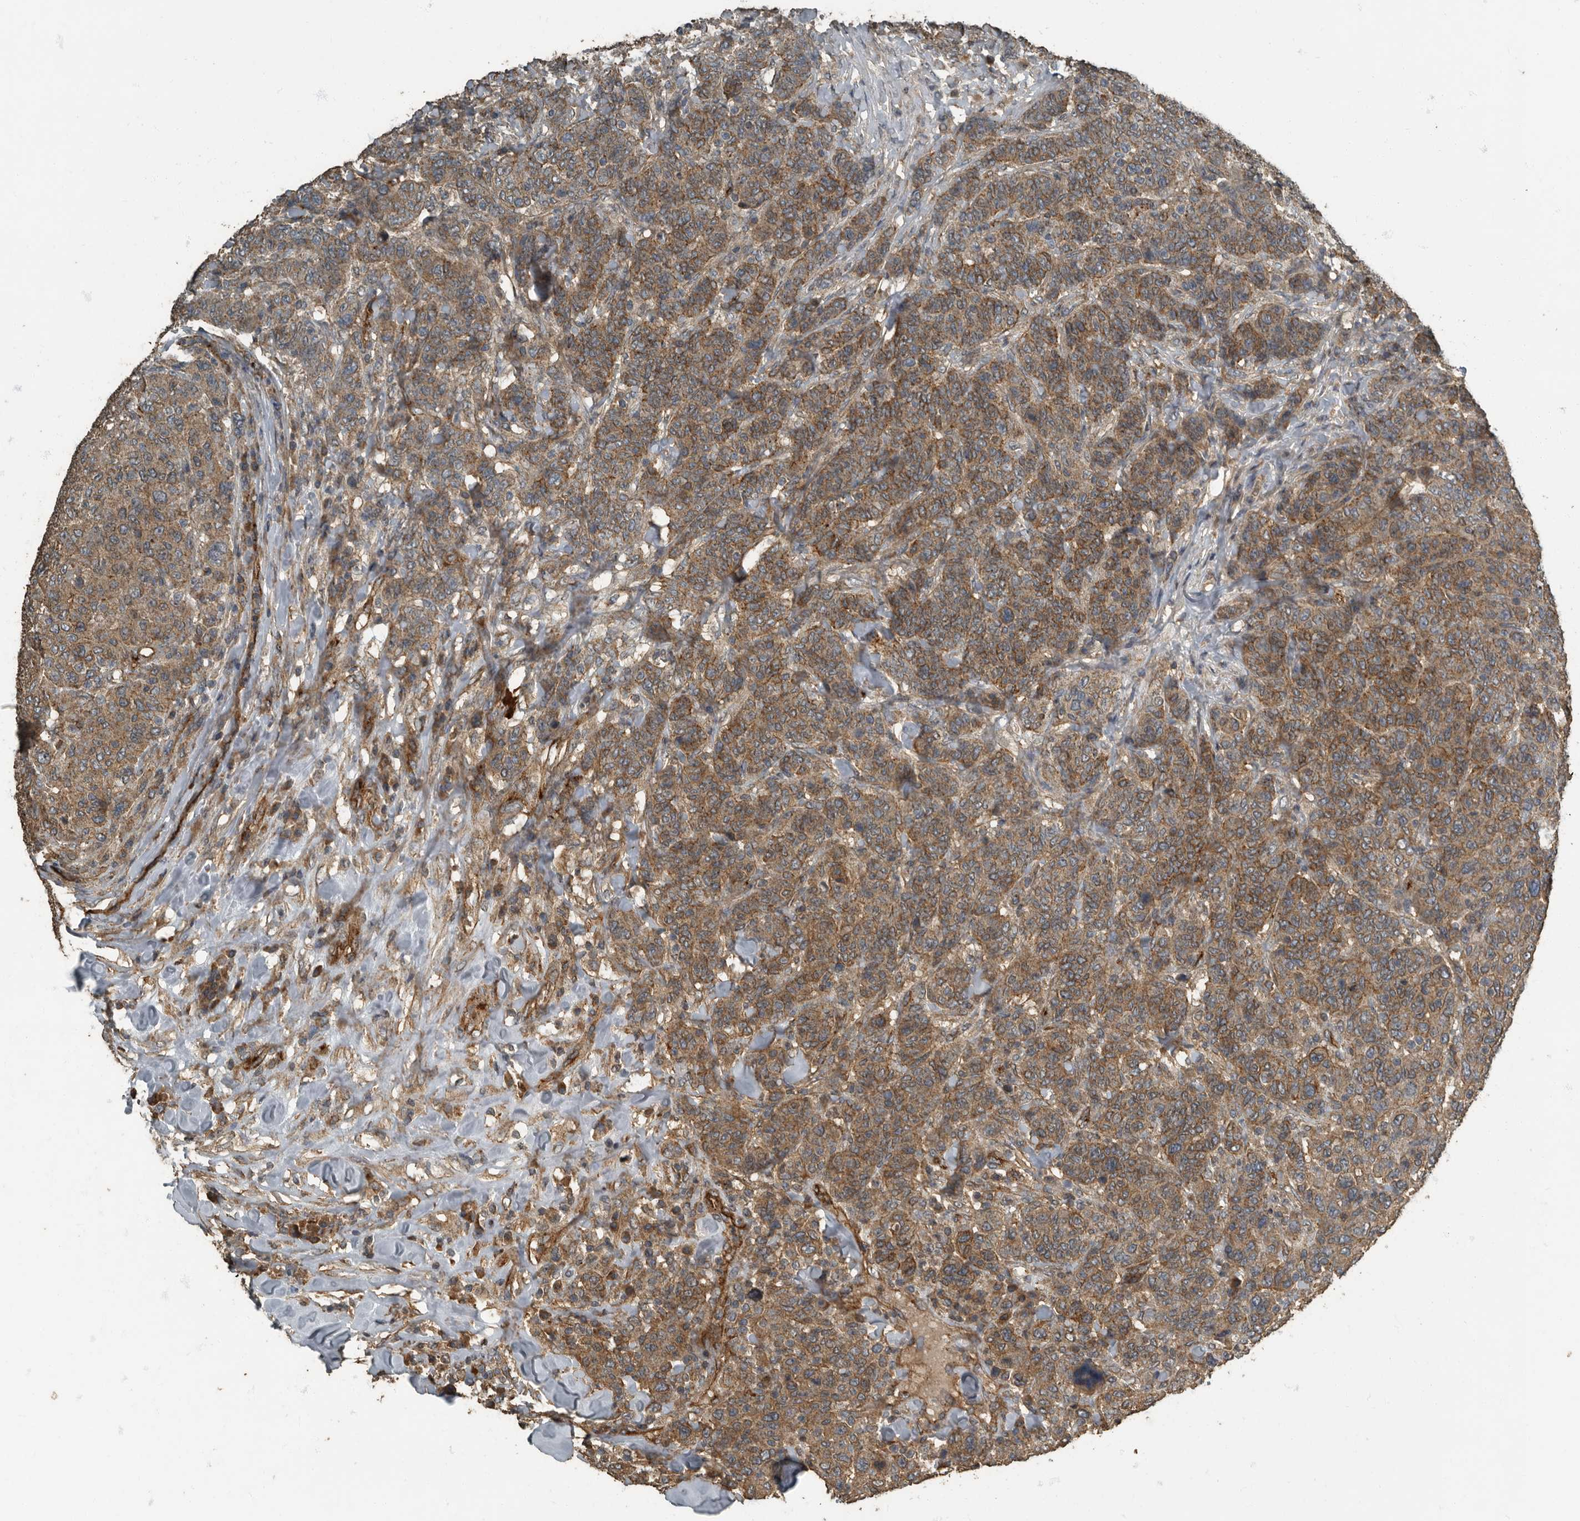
{"staining": {"intensity": "moderate", "quantity": ">75%", "location": "cytoplasmic/membranous"}, "tissue": "breast cancer", "cell_type": "Tumor cells", "image_type": "cancer", "snomed": [{"axis": "morphology", "description": "Duct carcinoma"}, {"axis": "topography", "description": "Breast"}], "caption": "This histopathology image exhibits IHC staining of human breast cancer, with medium moderate cytoplasmic/membranous staining in approximately >75% of tumor cells.", "gene": "IL15RA", "patient": {"sex": "female", "age": 37}}